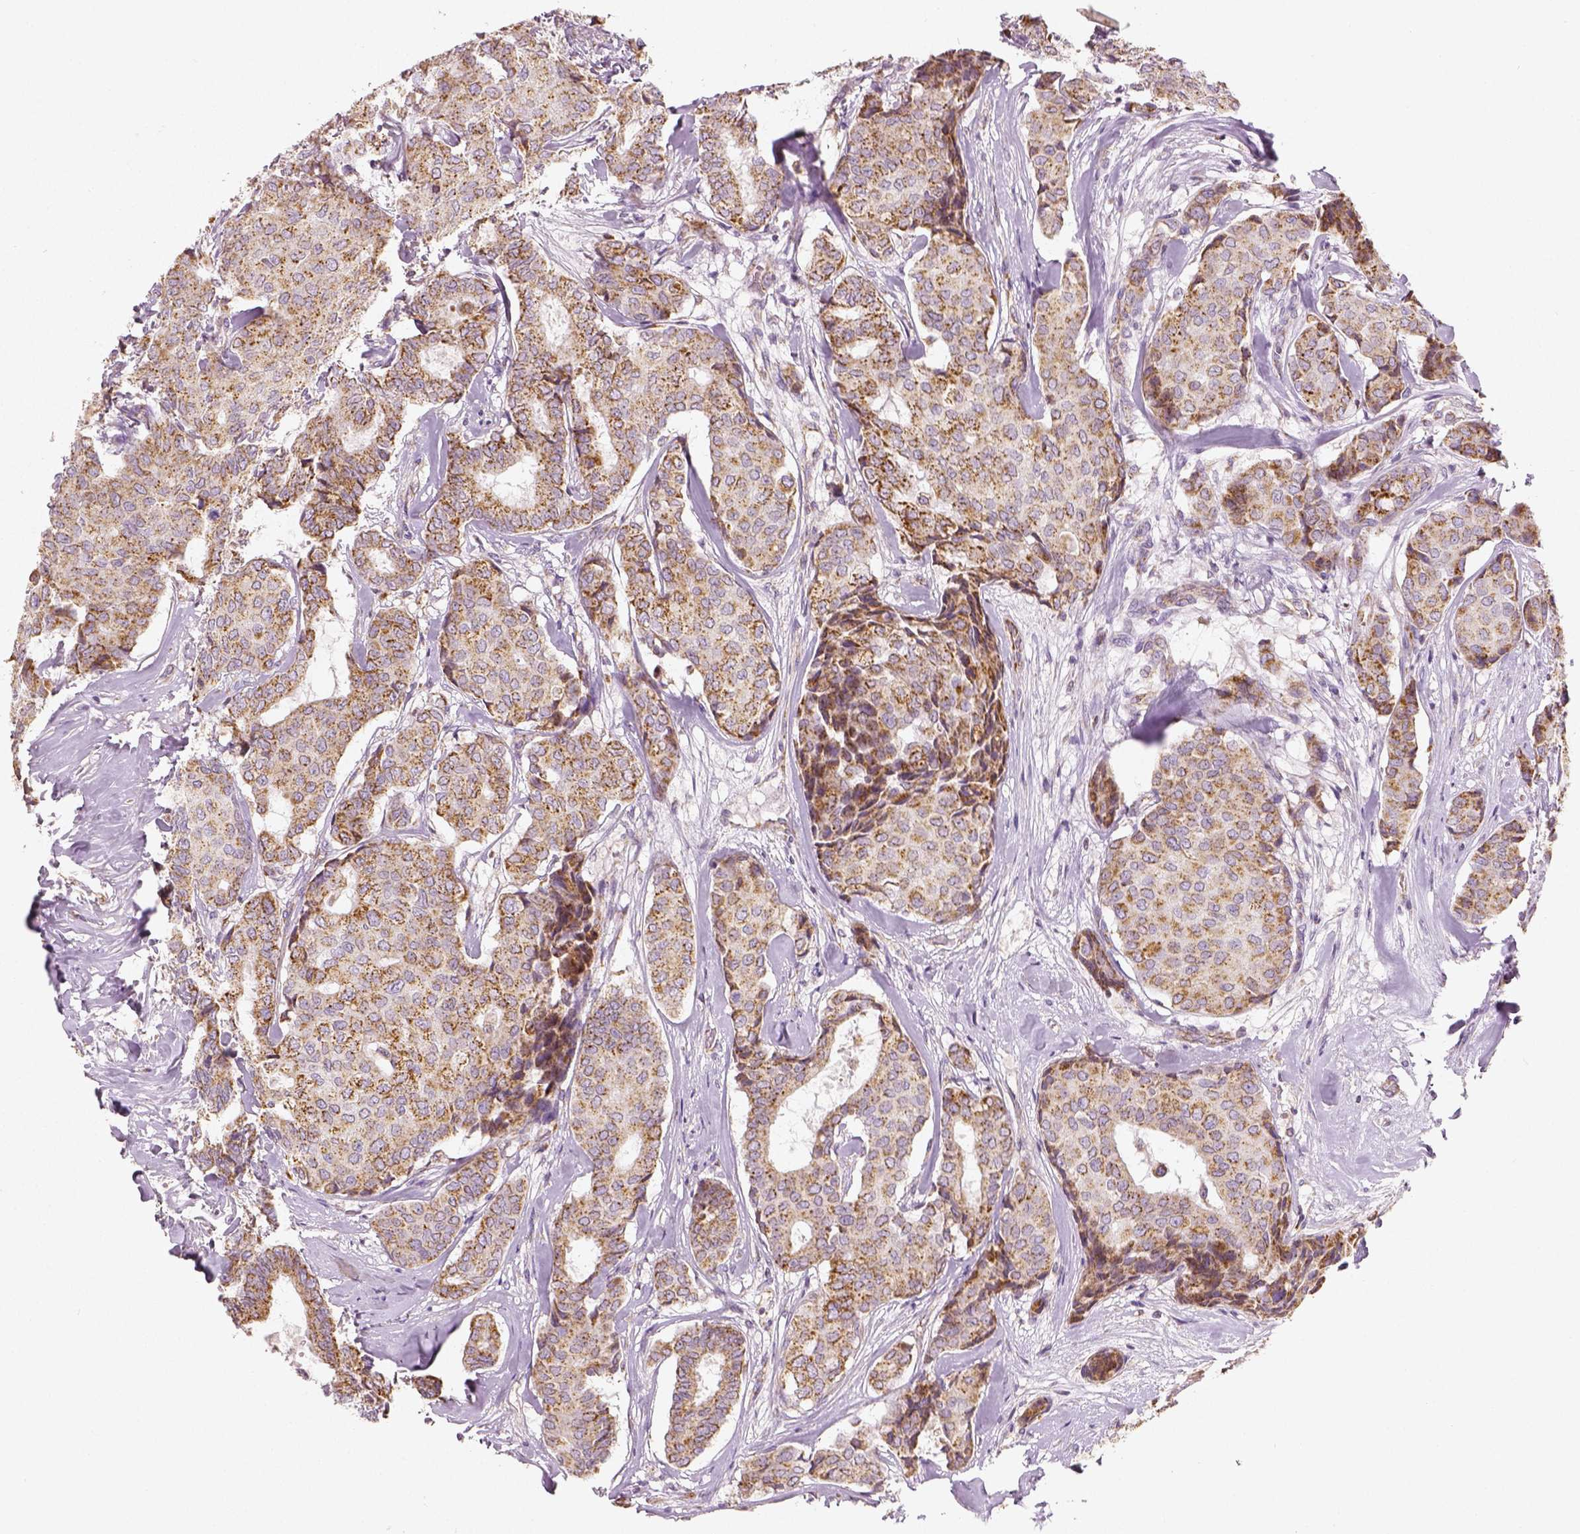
{"staining": {"intensity": "moderate", "quantity": "<25%", "location": "cytoplasmic/membranous"}, "tissue": "breast cancer", "cell_type": "Tumor cells", "image_type": "cancer", "snomed": [{"axis": "morphology", "description": "Duct carcinoma"}, {"axis": "topography", "description": "Breast"}], "caption": "The image exhibits a brown stain indicating the presence of a protein in the cytoplasmic/membranous of tumor cells in breast cancer (invasive ductal carcinoma).", "gene": "PGAM5", "patient": {"sex": "female", "age": 75}}